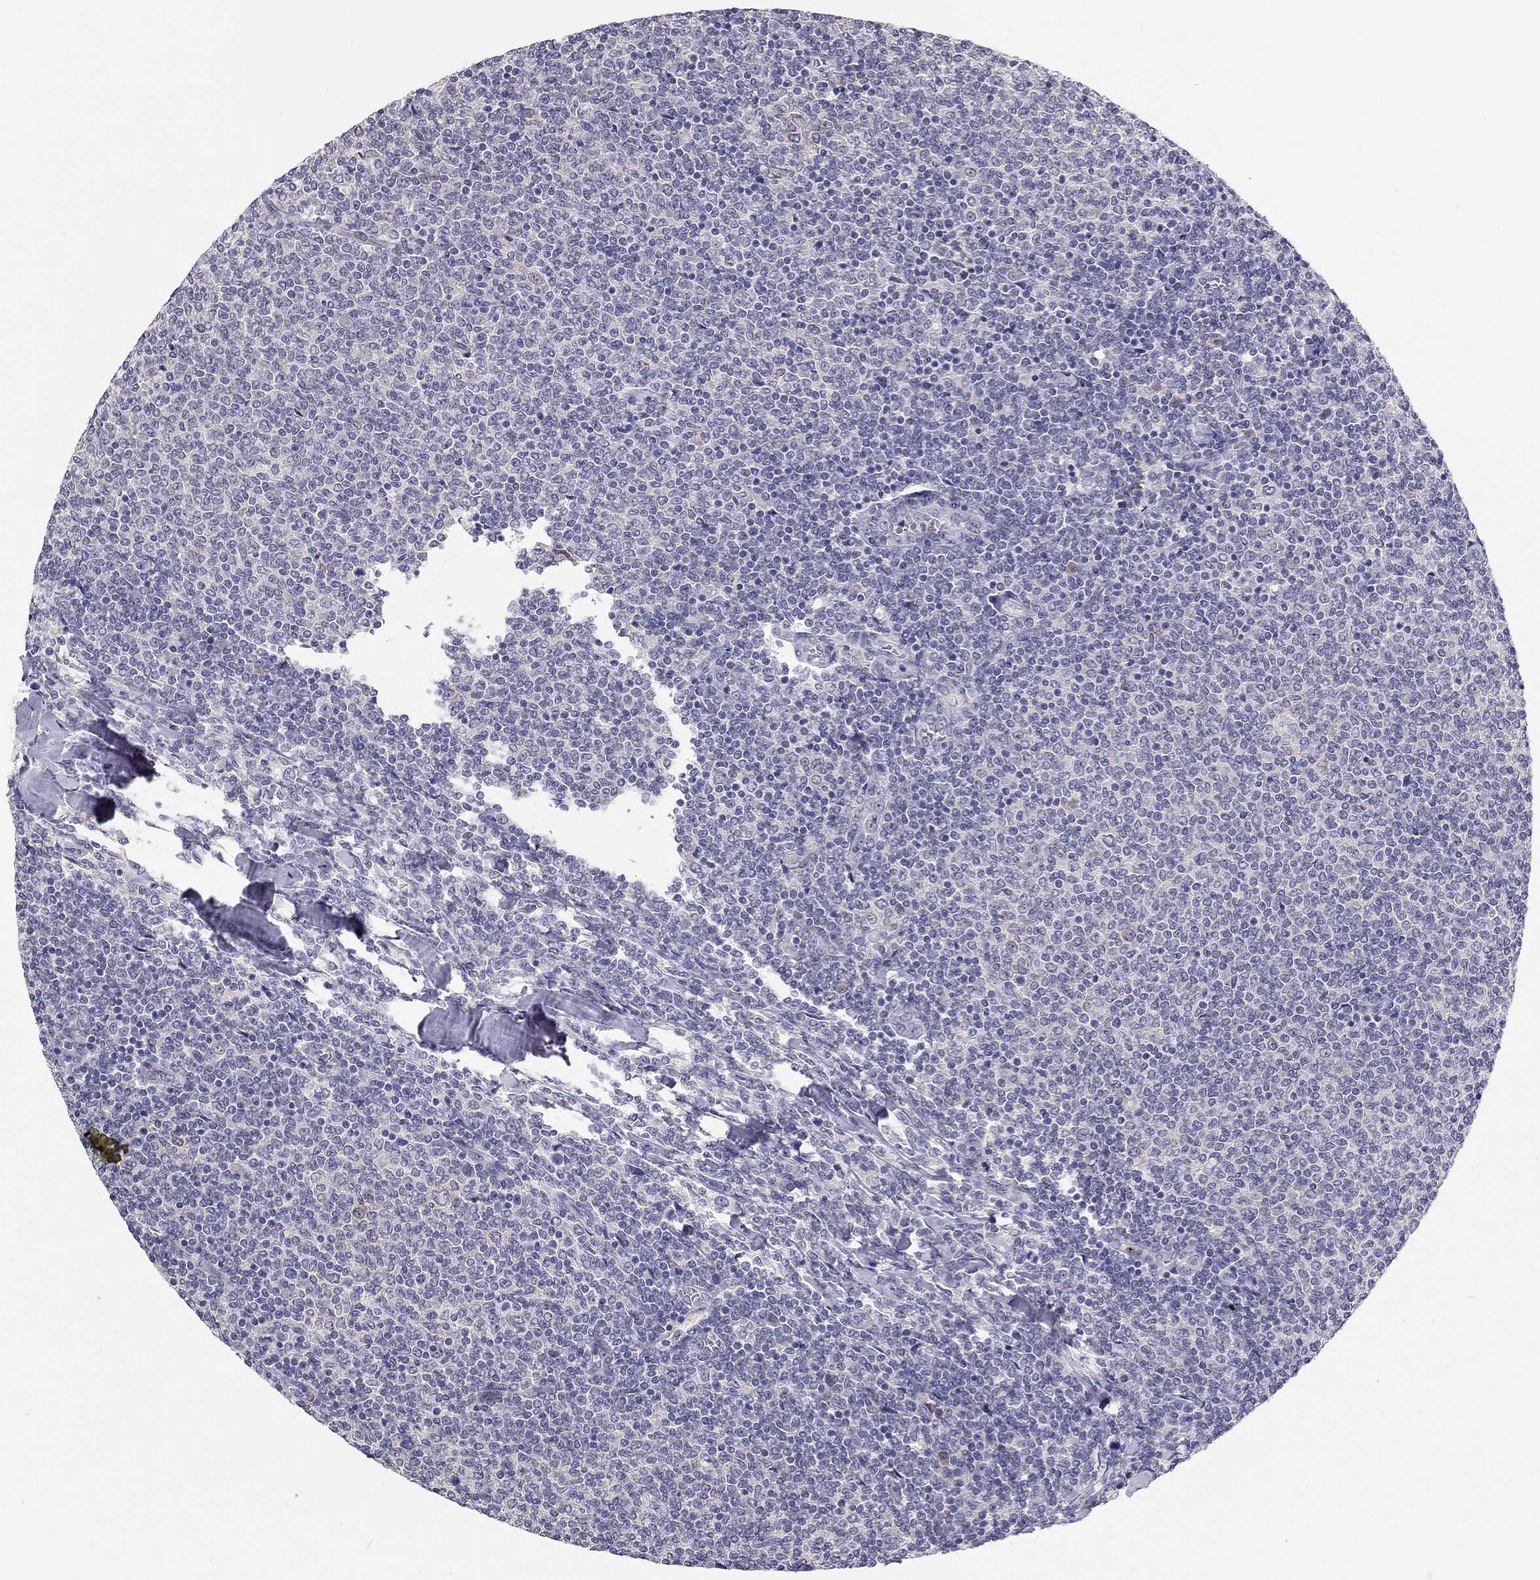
{"staining": {"intensity": "negative", "quantity": "none", "location": "none"}, "tissue": "lymphoma", "cell_type": "Tumor cells", "image_type": "cancer", "snomed": [{"axis": "morphology", "description": "Malignant lymphoma, non-Hodgkin's type, Low grade"}, {"axis": "topography", "description": "Lymph node"}], "caption": "This is an immunohistochemistry (IHC) photomicrograph of human malignant lymphoma, non-Hodgkin's type (low-grade). There is no staining in tumor cells.", "gene": "SCARB1", "patient": {"sex": "male", "age": 52}}